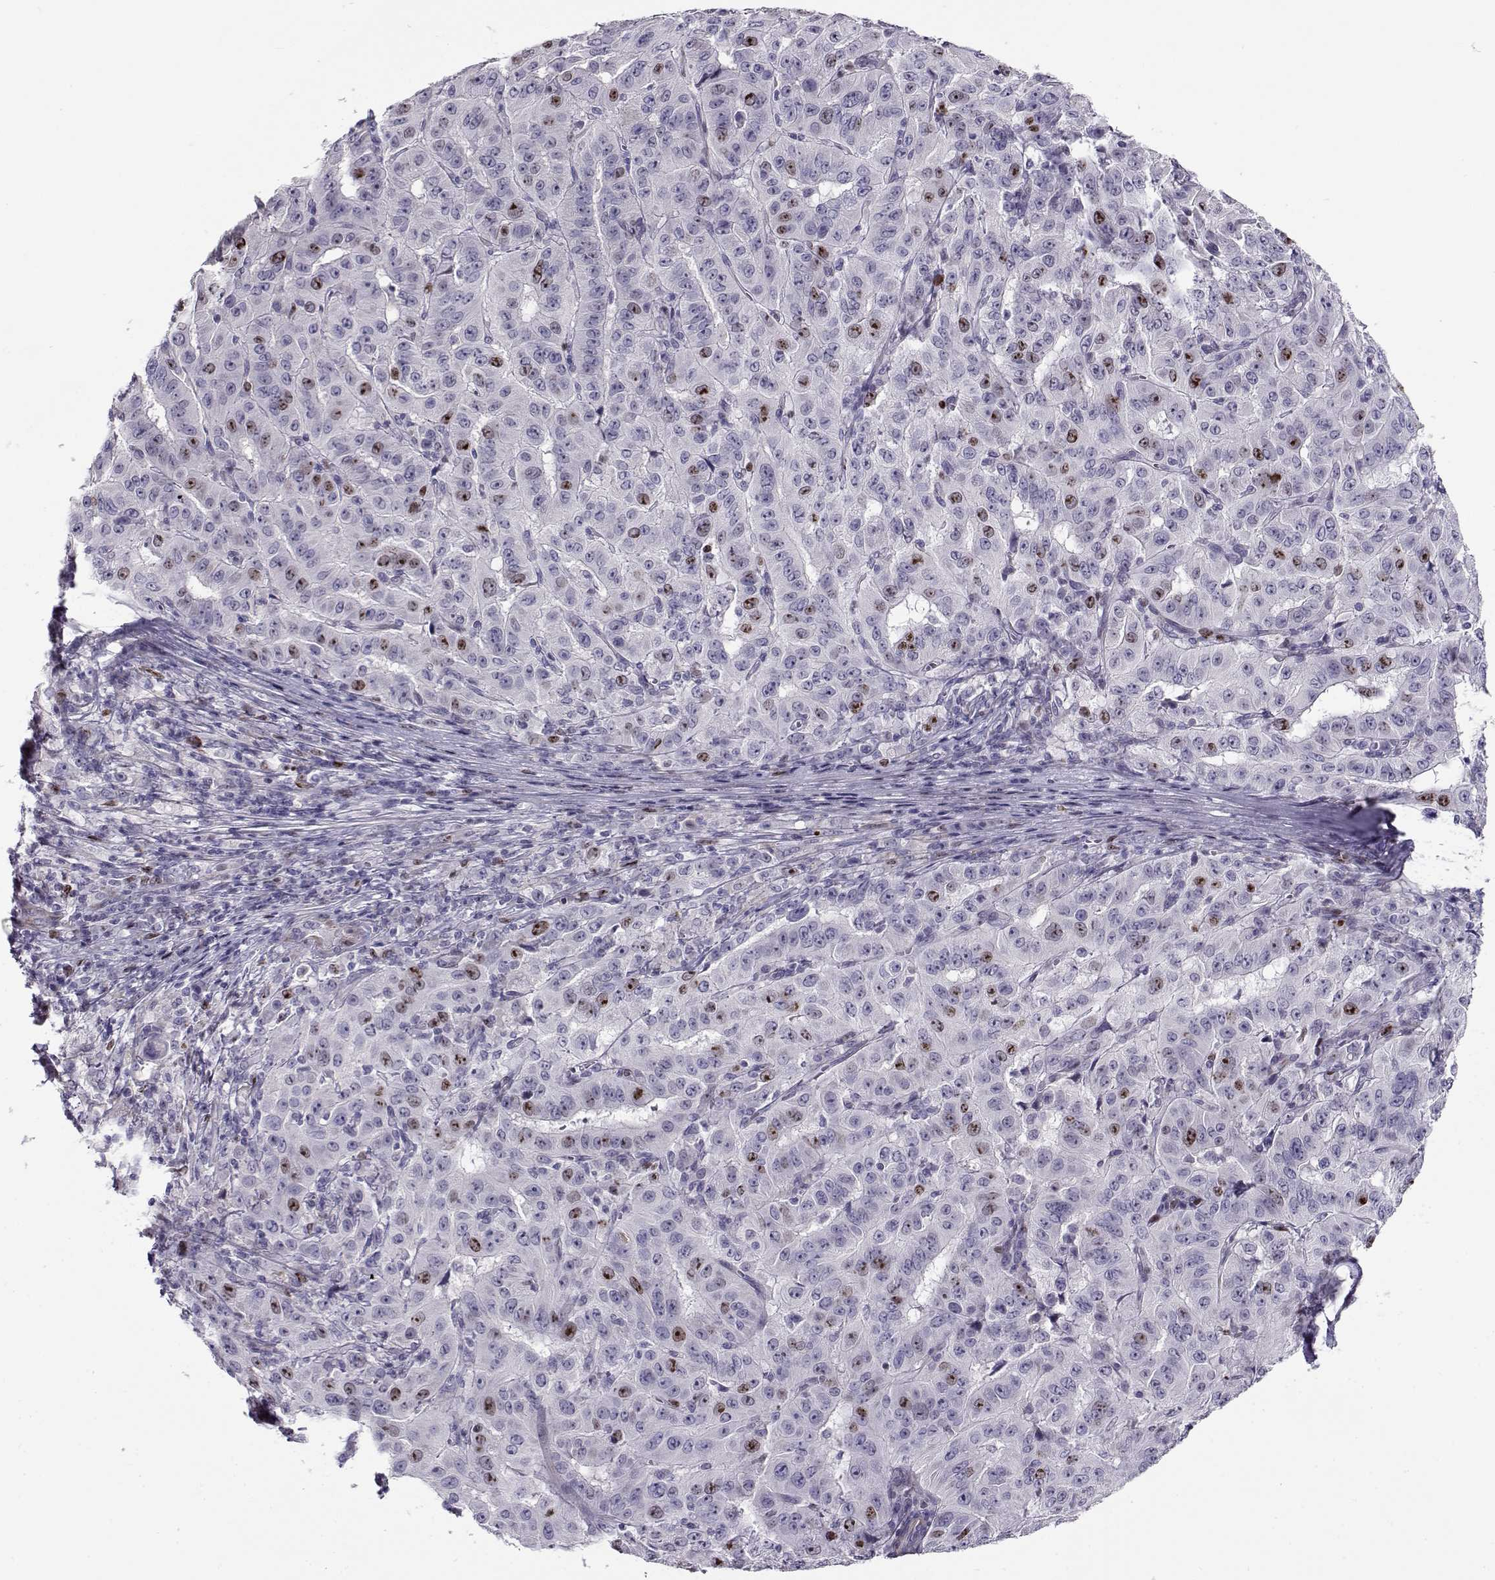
{"staining": {"intensity": "moderate", "quantity": "<25%", "location": "nuclear"}, "tissue": "pancreatic cancer", "cell_type": "Tumor cells", "image_type": "cancer", "snomed": [{"axis": "morphology", "description": "Adenocarcinoma, NOS"}, {"axis": "topography", "description": "Pancreas"}], "caption": "A brown stain labels moderate nuclear staining of a protein in pancreatic adenocarcinoma tumor cells.", "gene": "NPW", "patient": {"sex": "male", "age": 63}}